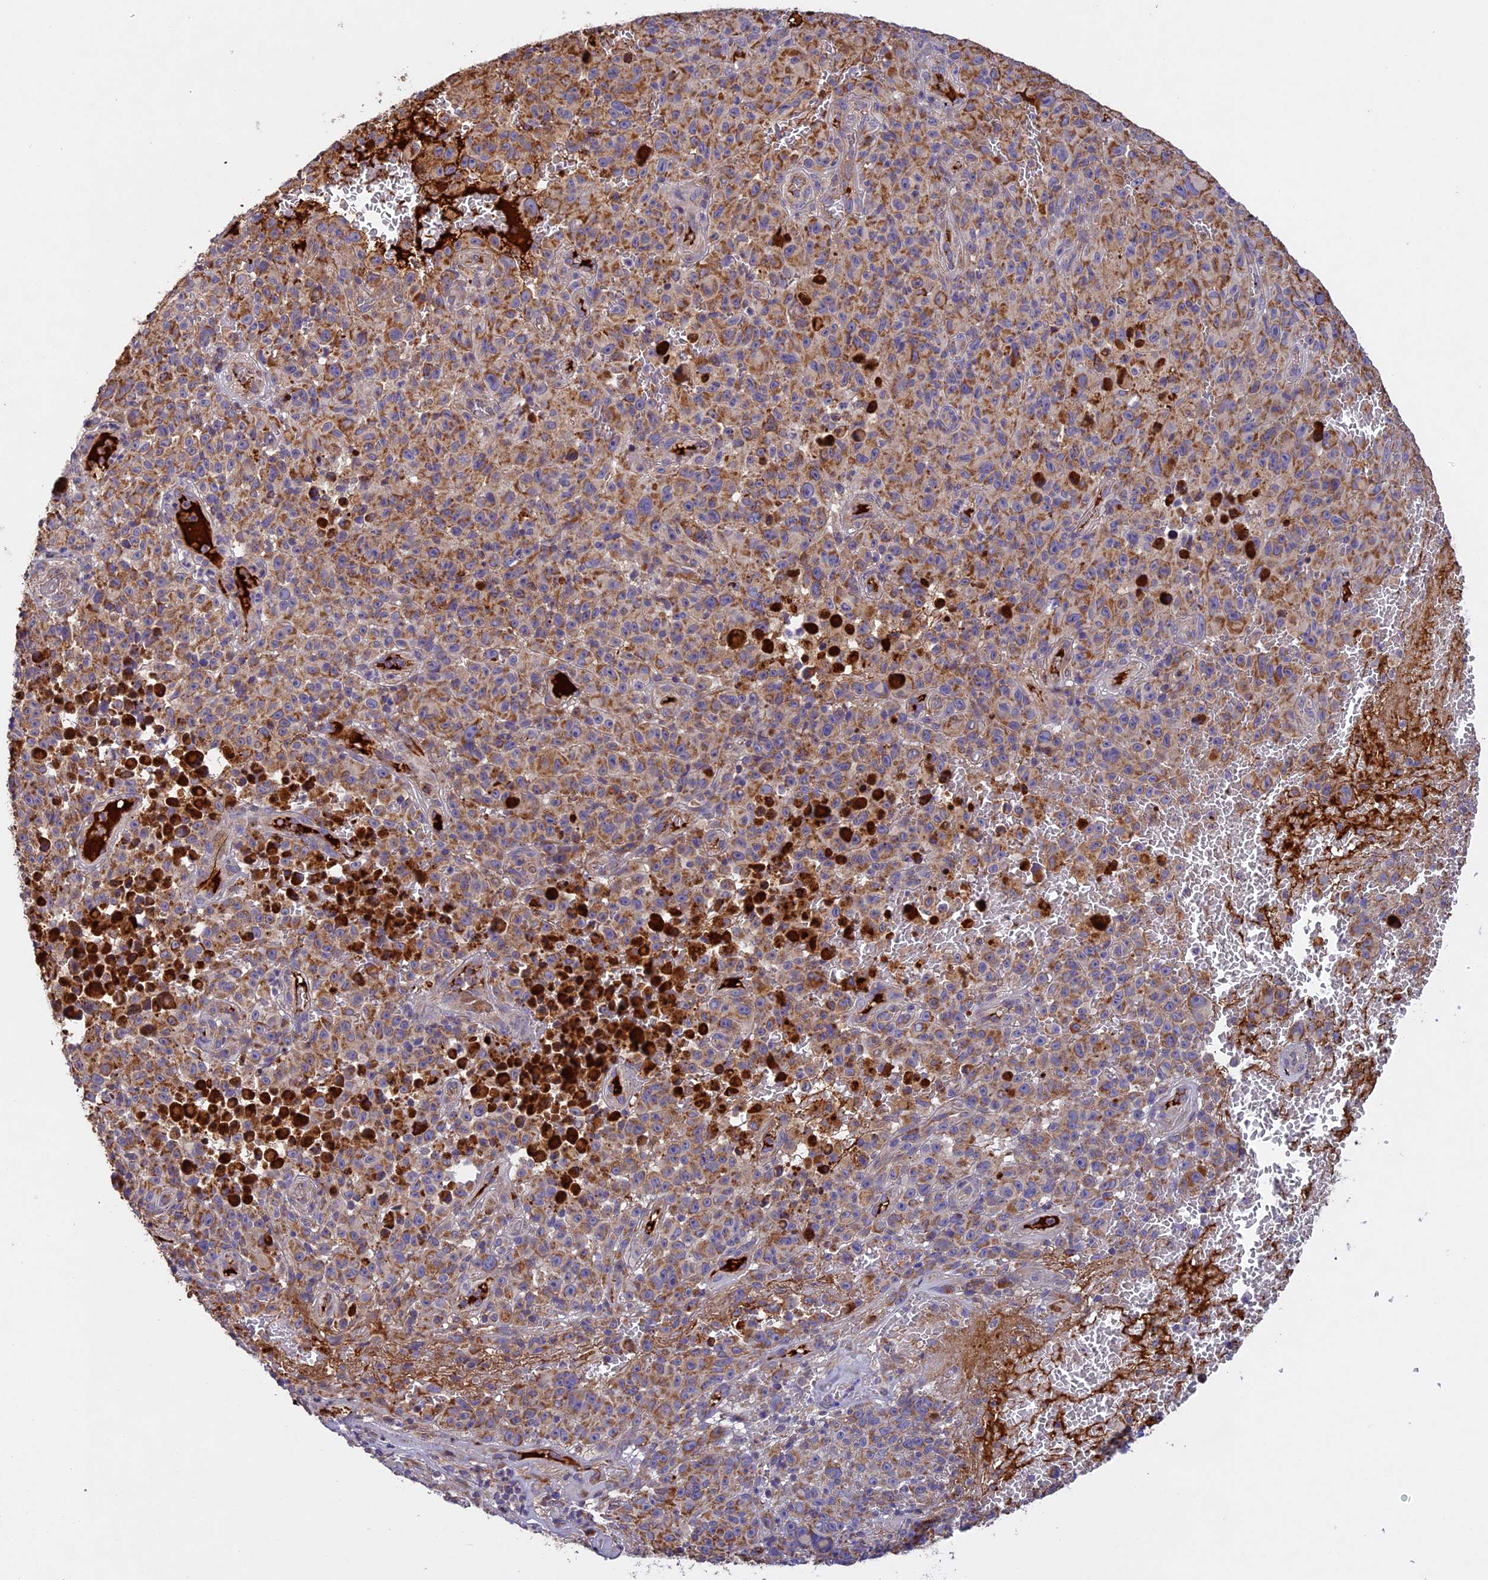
{"staining": {"intensity": "moderate", "quantity": ">75%", "location": "cytoplasmic/membranous"}, "tissue": "melanoma", "cell_type": "Tumor cells", "image_type": "cancer", "snomed": [{"axis": "morphology", "description": "Malignant melanoma, NOS"}, {"axis": "topography", "description": "Skin"}], "caption": "A brown stain labels moderate cytoplasmic/membranous expression of a protein in human melanoma tumor cells. The protein of interest is stained brown, and the nuclei are stained in blue (DAB IHC with brightfield microscopy, high magnification).", "gene": "OCEL1", "patient": {"sex": "female", "age": 82}}